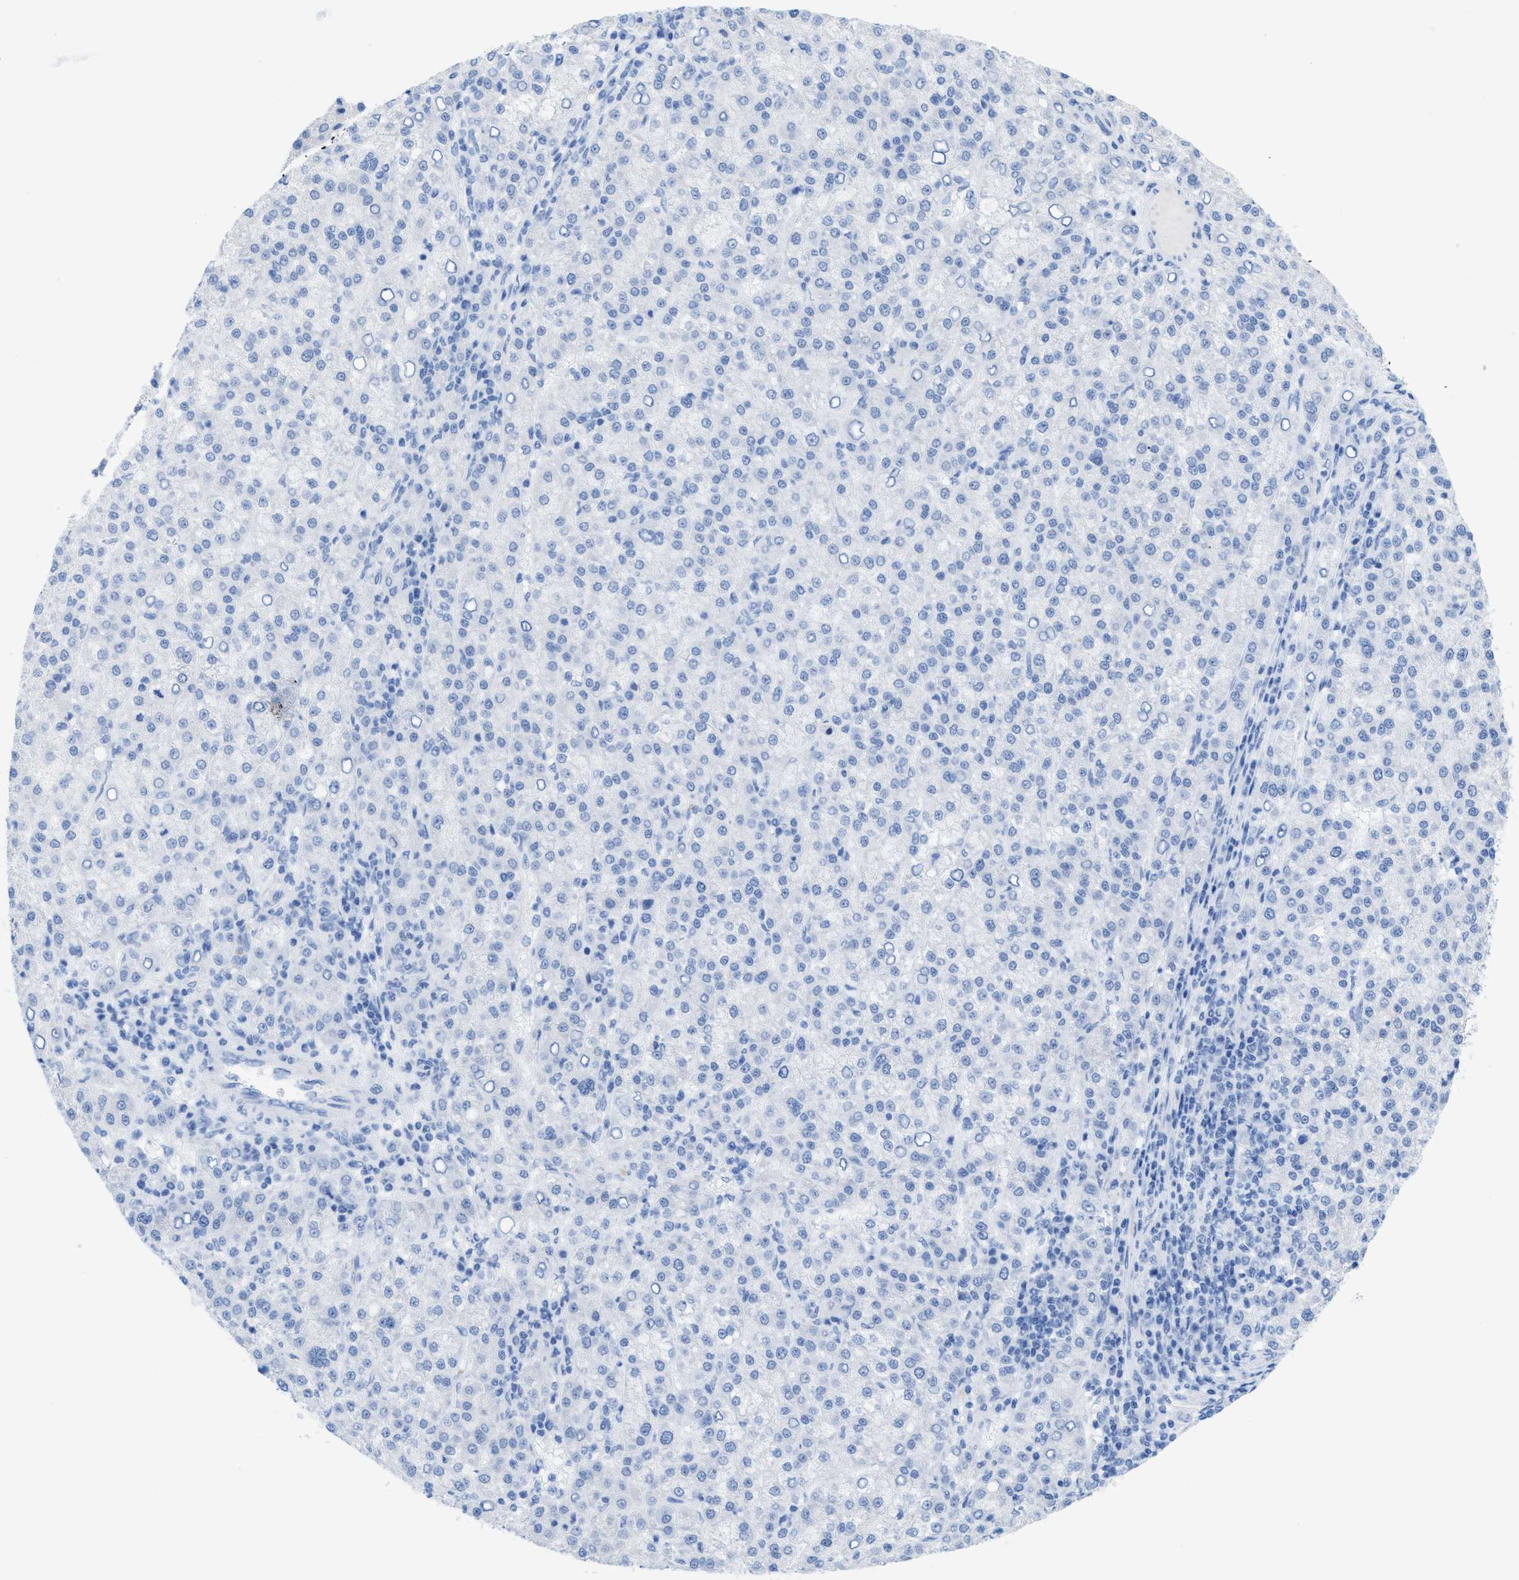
{"staining": {"intensity": "negative", "quantity": "none", "location": "none"}, "tissue": "liver cancer", "cell_type": "Tumor cells", "image_type": "cancer", "snomed": [{"axis": "morphology", "description": "Carcinoma, Hepatocellular, NOS"}, {"axis": "topography", "description": "Liver"}], "caption": "IHC of human liver cancer (hepatocellular carcinoma) reveals no staining in tumor cells. (DAB immunohistochemistry (IHC) visualized using brightfield microscopy, high magnification).", "gene": "ANKFN1", "patient": {"sex": "female", "age": 58}}